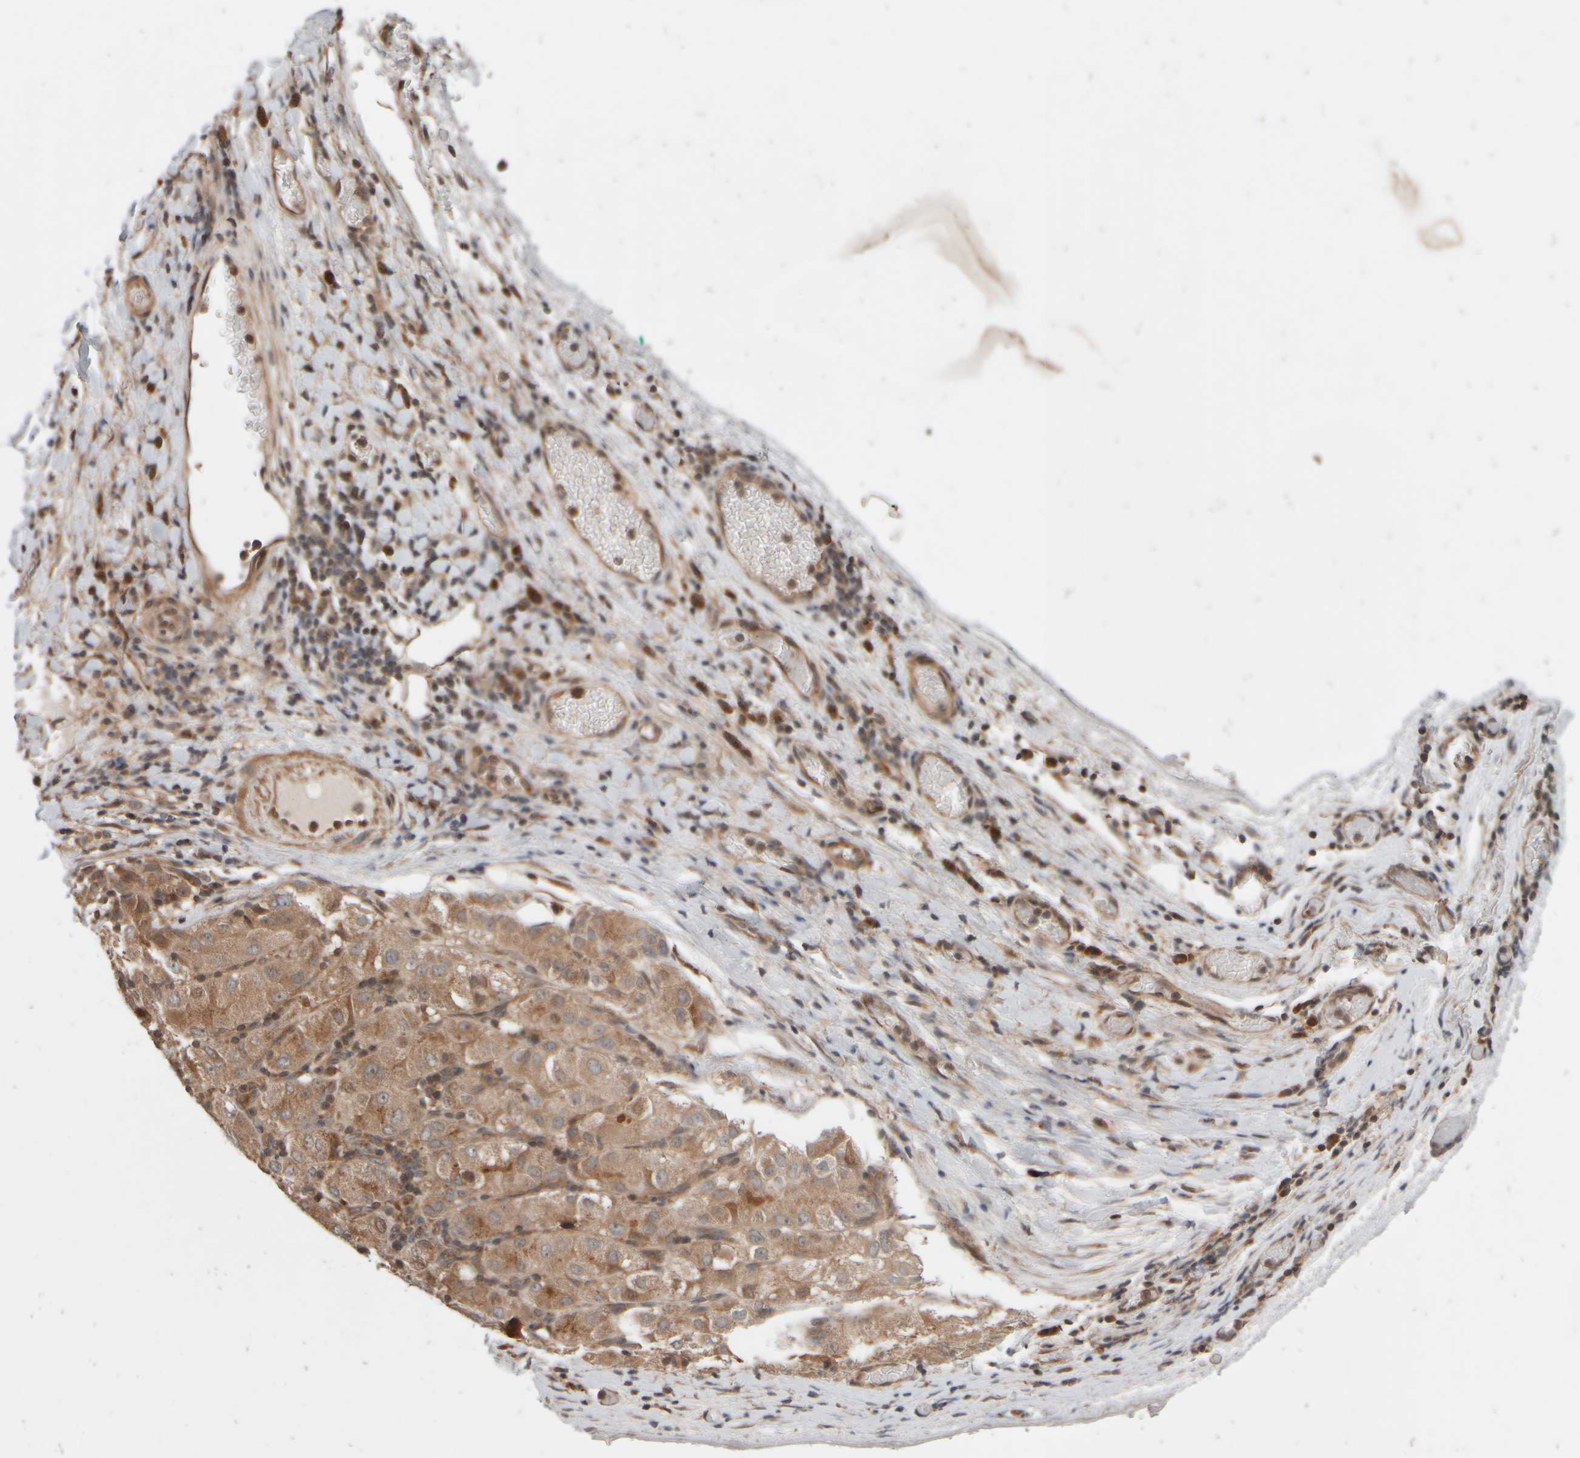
{"staining": {"intensity": "moderate", "quantity": ">75%", "location": "cytoplasmic/membranous"}, "tissue": "liver cancer", "cell_type": "Tumor cells", "image_type": "cancer", "snomed": [{"axis": "morphology", "description": "Carcinoma, Hepatocellular, NOS"}, {"axis": "topography", "description": "Liver"}], "caption": "Hepatocellular carcinoma (liver) stained with DAB immunohistochemistry exhibits medium levels of moderate cytoplasmic/membranous expression in approximately >75% of tumor cells. The staining is performed using DAB brown chromogen to label protein expression. The nuclei are counter-stained blue using hematoxylin.", "gene": "ABHD11", "patient": {"sex": "male", "age": 80}}